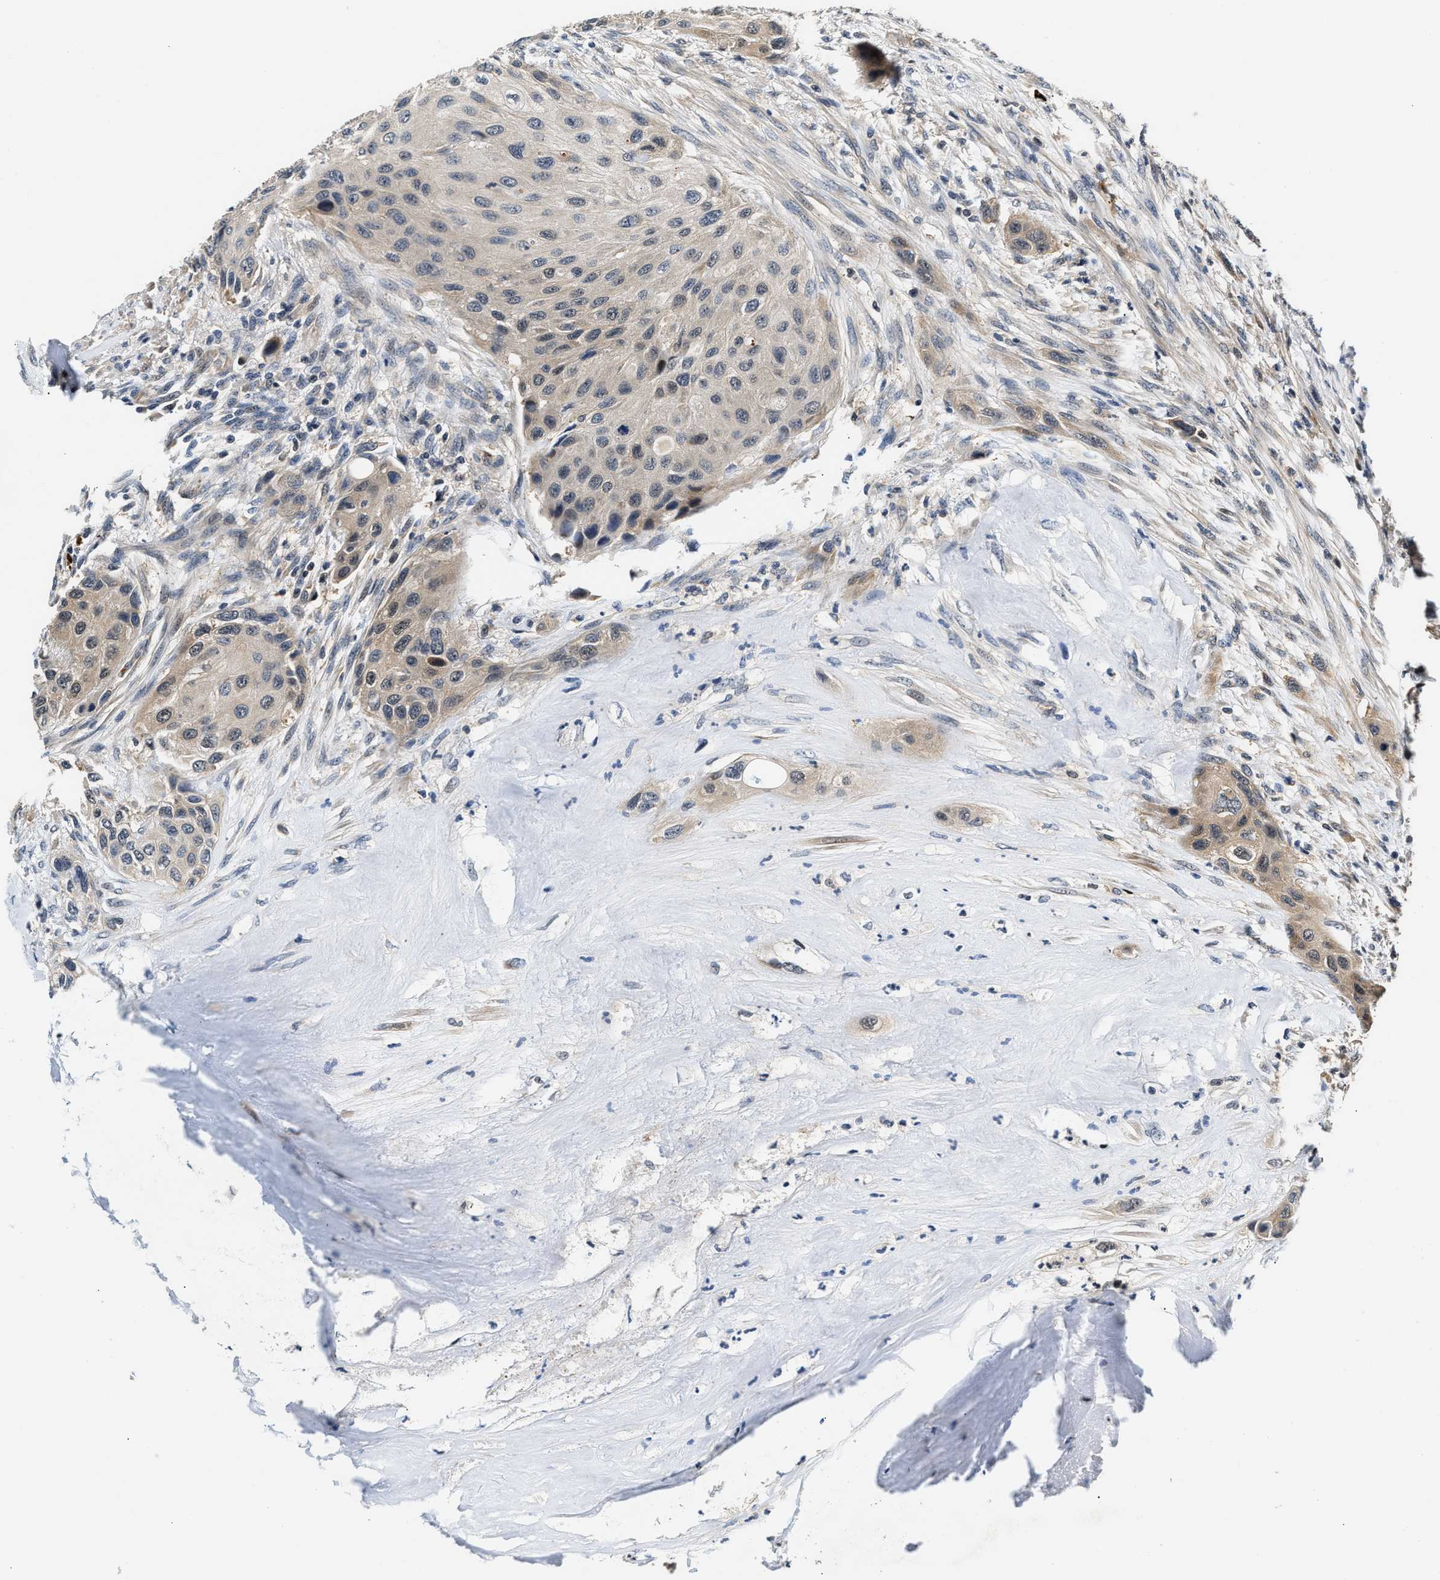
{"staining": {"intensity": "weak", "quantity": "<25%", "location": "cytoplasmic/membranous"}, "tissue": "urothelial cancer", "cell_type": "Tumor cells", "image_type": "cancer", "snomed": [{"axis": "morphology", "description": "Urothelial carcinoma, High grade"}, {"axis": "topography", "description": "Urinary bladder"}], "caption": "Micrograph shows no significant protein positivity in tumor cells of urothelial cancer.", "gene": "TUT7", "patient": {"sex": "female", "age": 56}}